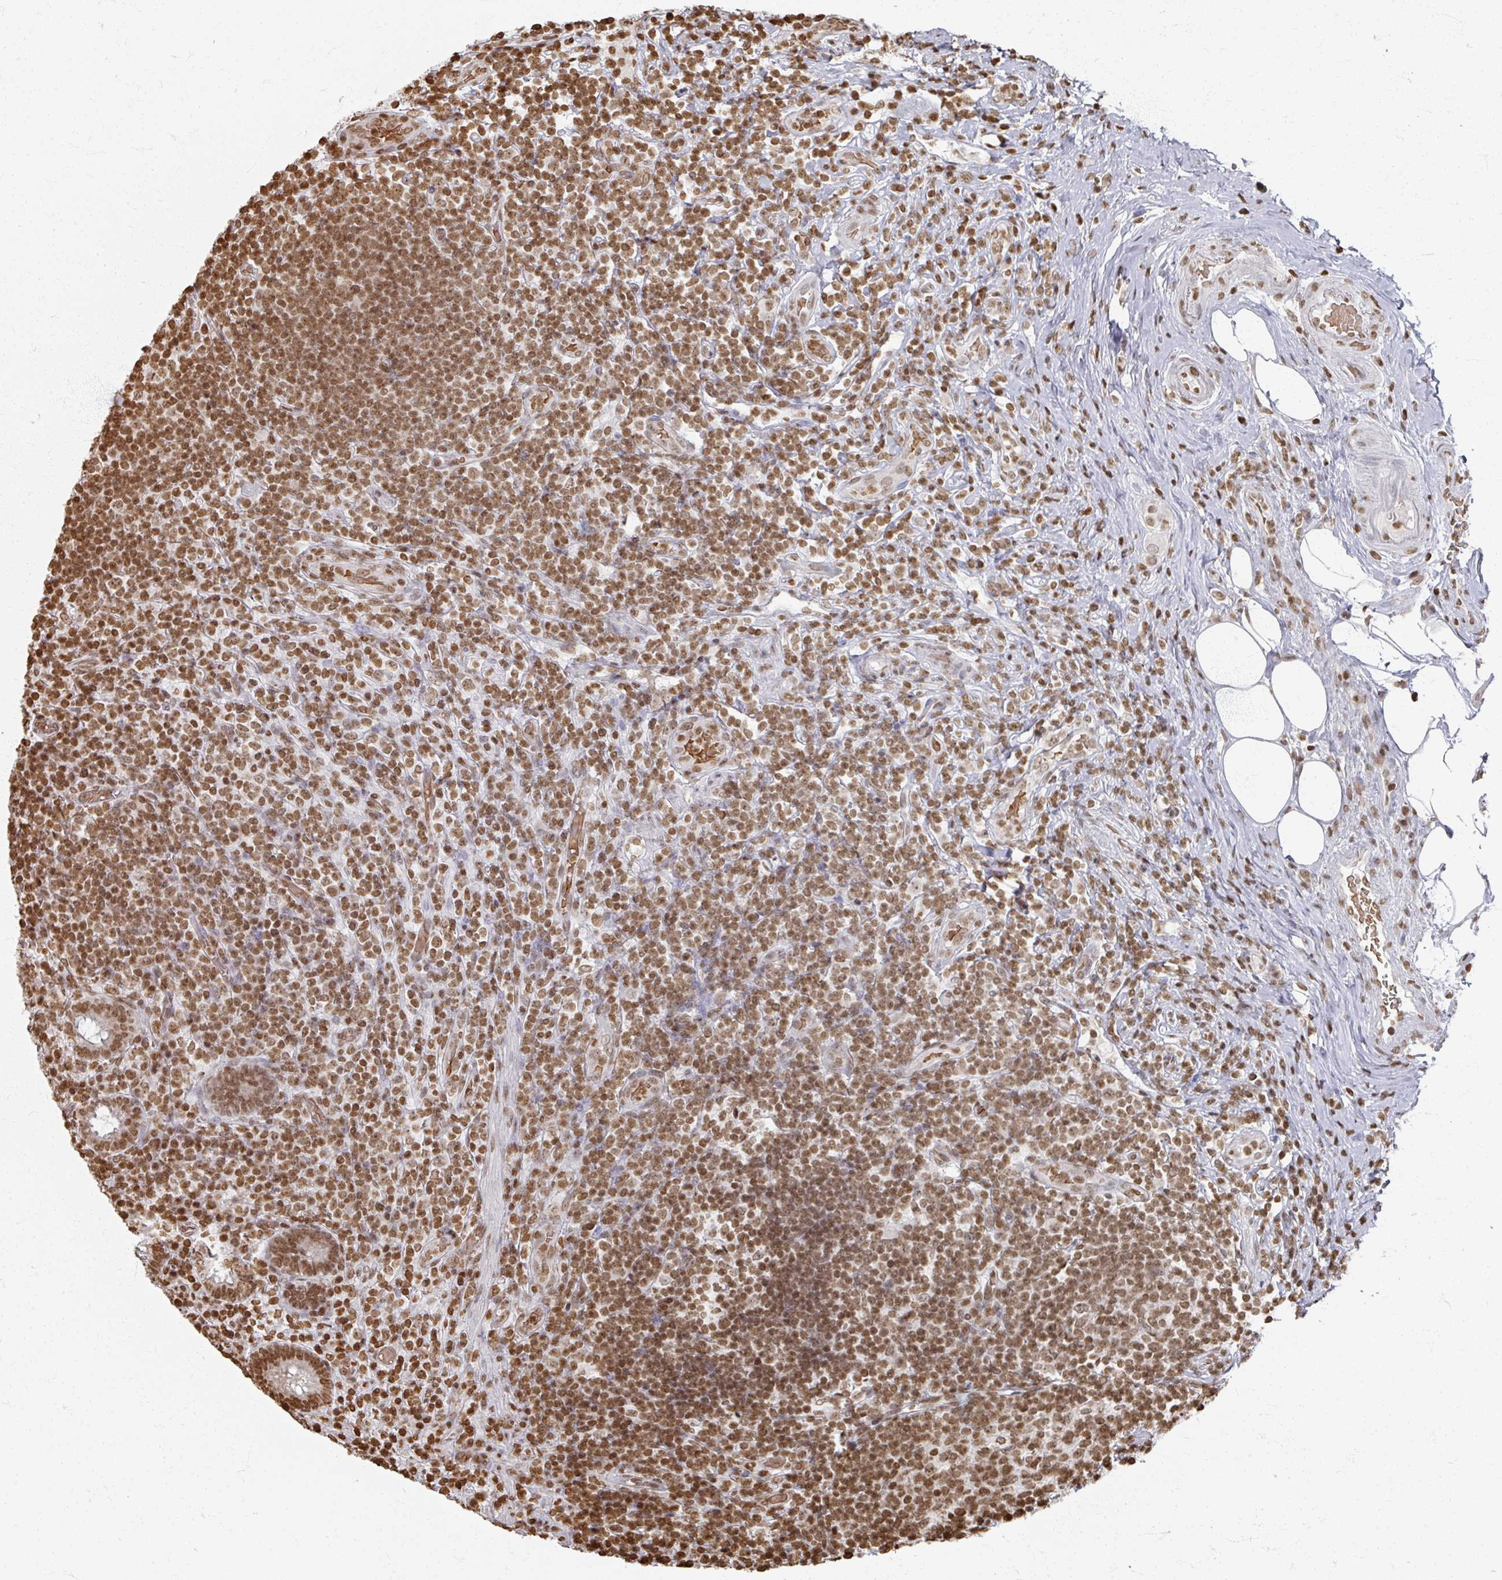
{"staining": {"intensity": "moderate", "quantity": ">75%", "location": "nuclear"}, "tissue": "appendix", "cell_type": "Glandular cells", "image_type": "normal", "snomed": [{"axis": "morphology", "description": "Normal tissue, NOS"}, {"axis": "topography", "description": "Appendix"}], "caption": "A medium amount of moderate nuclear positivity is present in approximately >75% of glandular cells in benign appendix.", "gene": "DCUN1D5", "patient": {"sex": "female", "age": 43}}